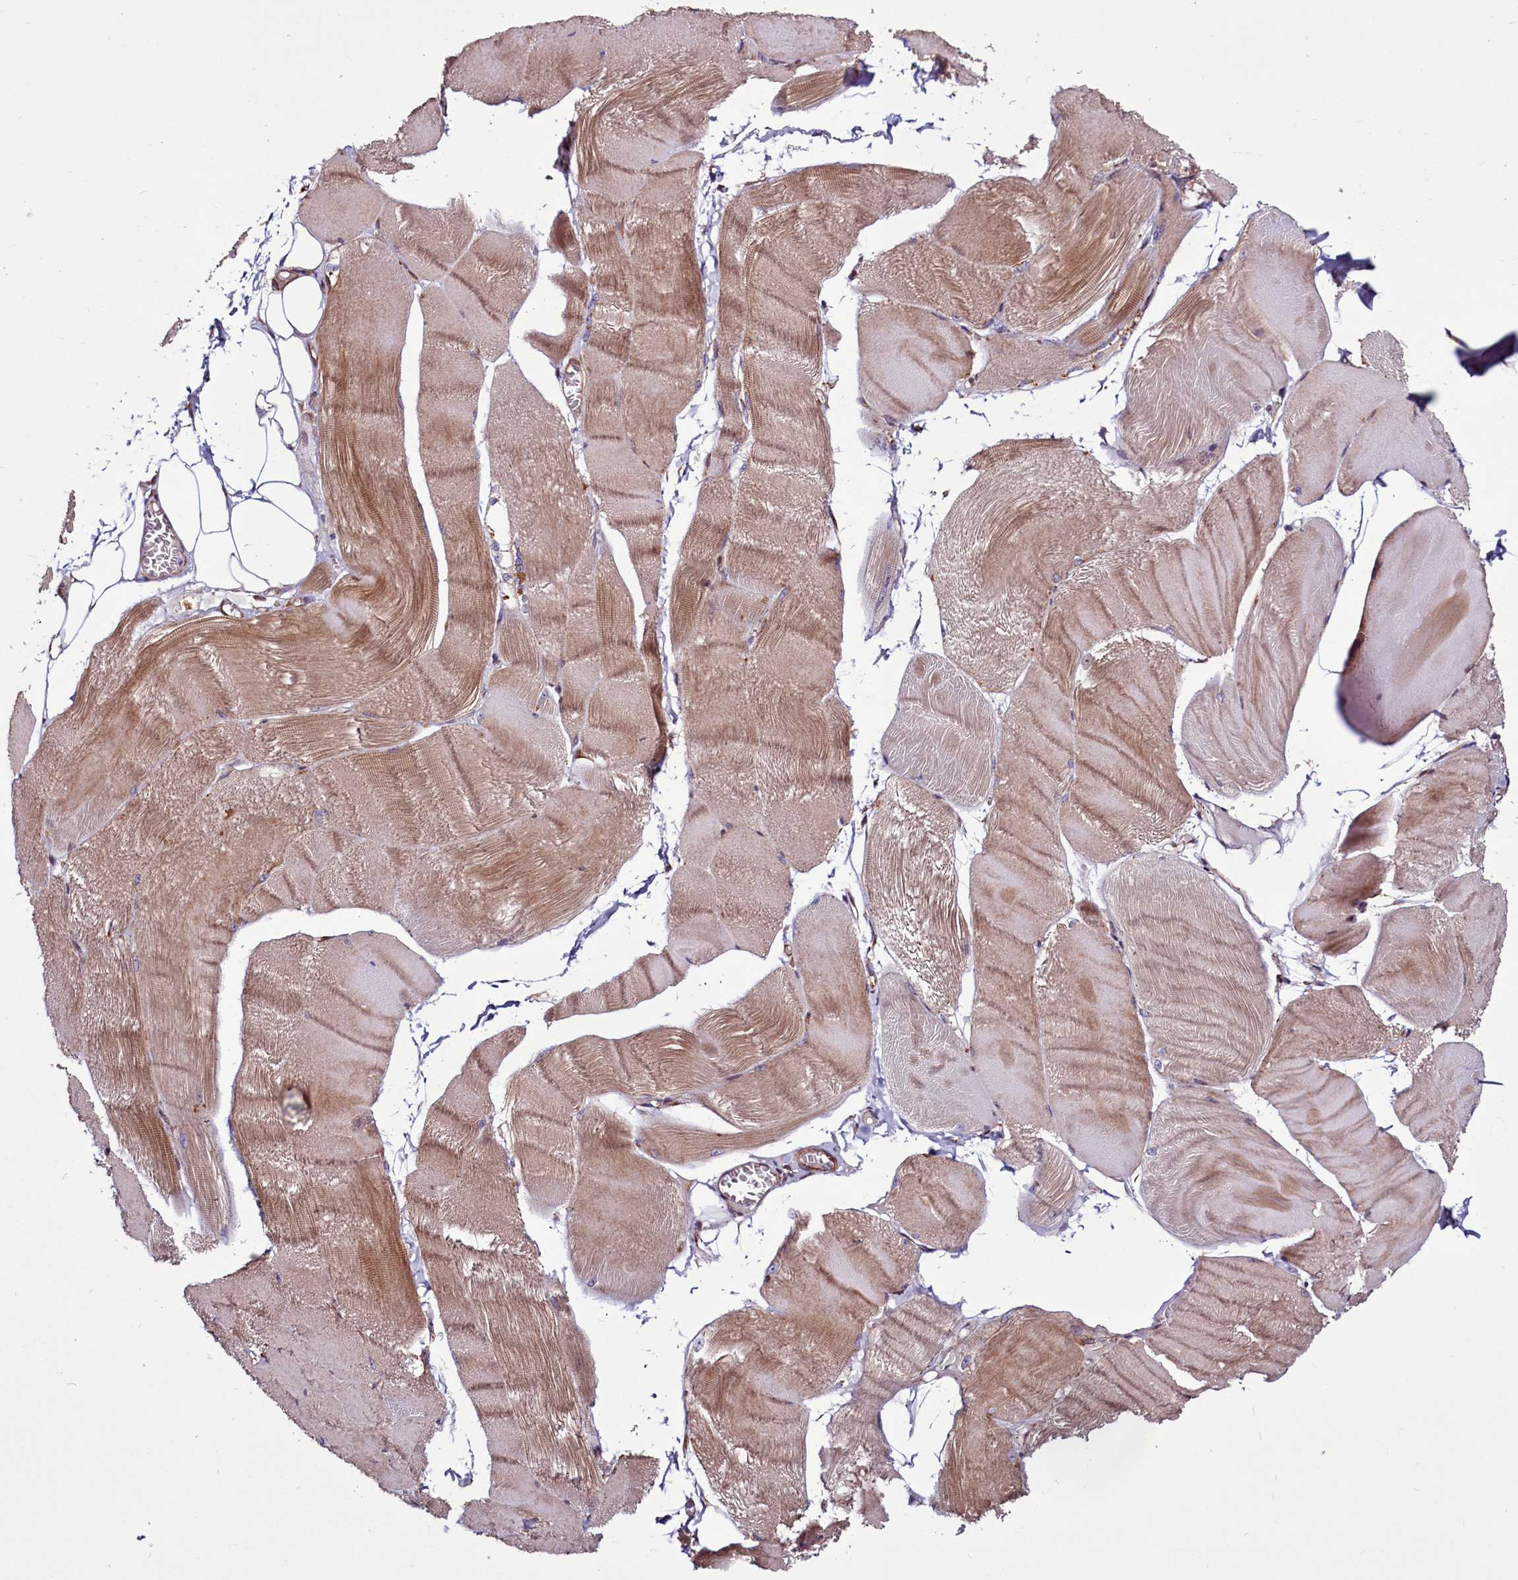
{"staining": {"intensity": "moderate", "quantity": ">75%", "location": "cytoplasmic/membranous"}, "tissue": "skeletal muscle", "cell_type": "Myocytes", "image_type": "normal", "snomed": [{"axis": "morphology", "description": "Normal tissue, NOS"}, {"axis": "morphology", "description": "Basal cell carcinoma"}, {"axis": "topography", "description": "Skeletal muscle"}], "caption": "High-power microscopy captured an immunohistochemistry image of unremarkable skeletal muscle, revealing moderate cytoplasmic/membranous positivity in approximately >75% of myocytes. The staining was performed using DAB (3,3'-diaminobenzidine) to visualize the protein expression in brown, while the nuclei were stained in blue with hematoxylin (Magnification: 20x).", "gene": "MCRIP1", "patient": {"sex": "female", "age": 64}}